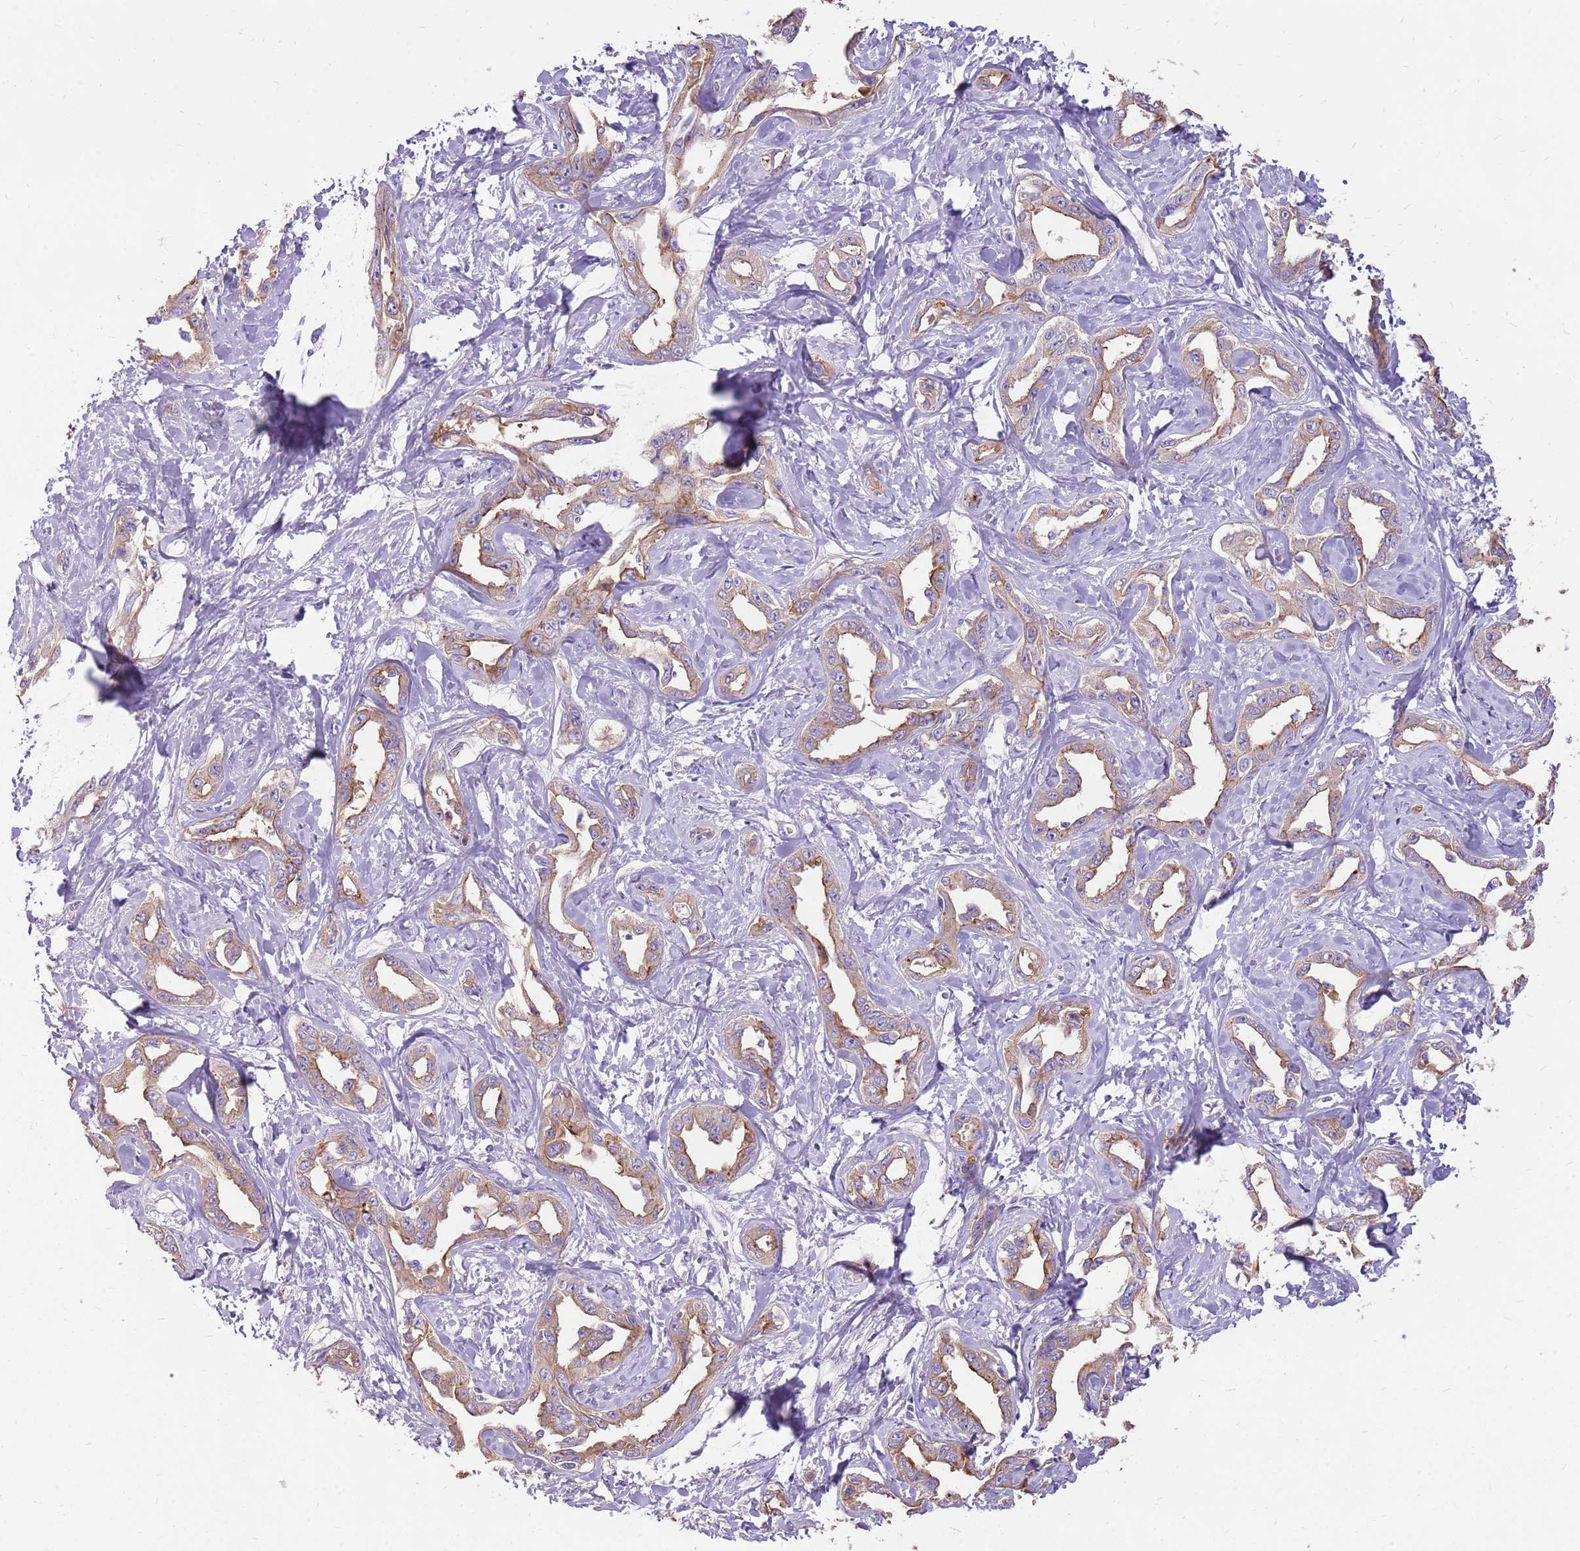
{"staining": {"intensity": "moderate", "quantity": "25%-75%", "location": "cytoplasmic/membranous"}, "tissue": "liver cancer", "cell_type": "Tumor cells", "image_type": "cancer", "snomed": [{"axis": "morphology", "description": "Cholangiocarcinoma"}, {"axis": "topography", "description": "Liver"}], "caption": "A photomicrograph of liver cancer (cholangiocarcinoma) stained for a protein displays moderate cytoplasmic/membranous brown staining in tumor cells.", "gene": "WASHC4", "patient": {"sex": "male", "age": 59}}